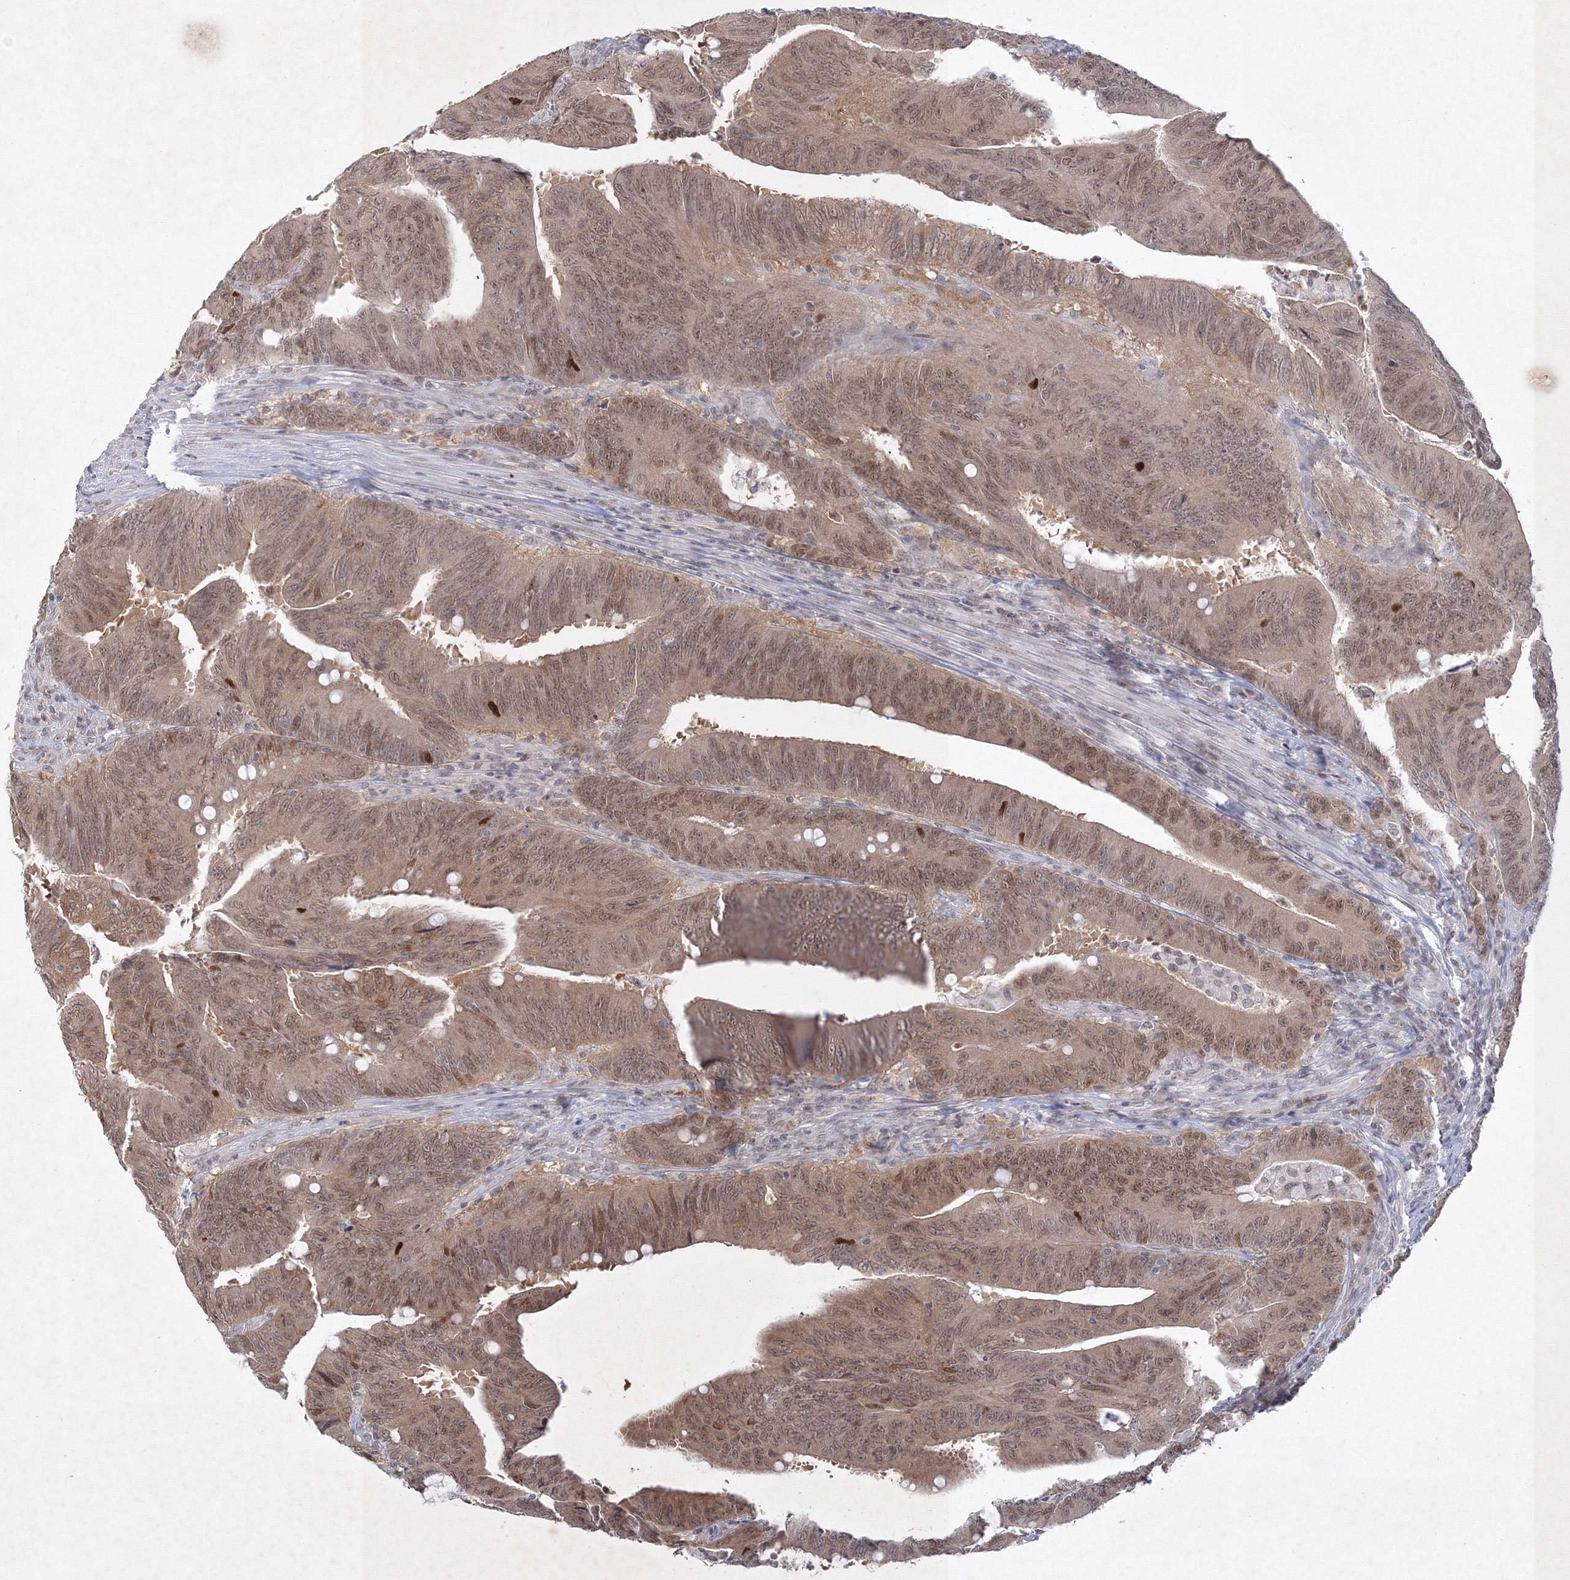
{"staining": {"intensity": "moderate", "quantity": ">75%", "location": "cytoplasmic/membranous,nuclear"}, "tissue": "colorectal cancer", "cell_type": "Tumor cells", "image_type": "cancer", "snomed": [{"axis": "morphology", "description": "Adenocarcinoma, NOS"}, {"axis": "topography", "description": "Colon"}], "caption": "Tumor cells show medium levels of moderate cytoplasmic/membranous and nuclear staining in approximately >75% of cells in human adenocarcinoma (colorectal).", "gene": "NXPE3", "patient": {"sex": "male", "age": 45}}